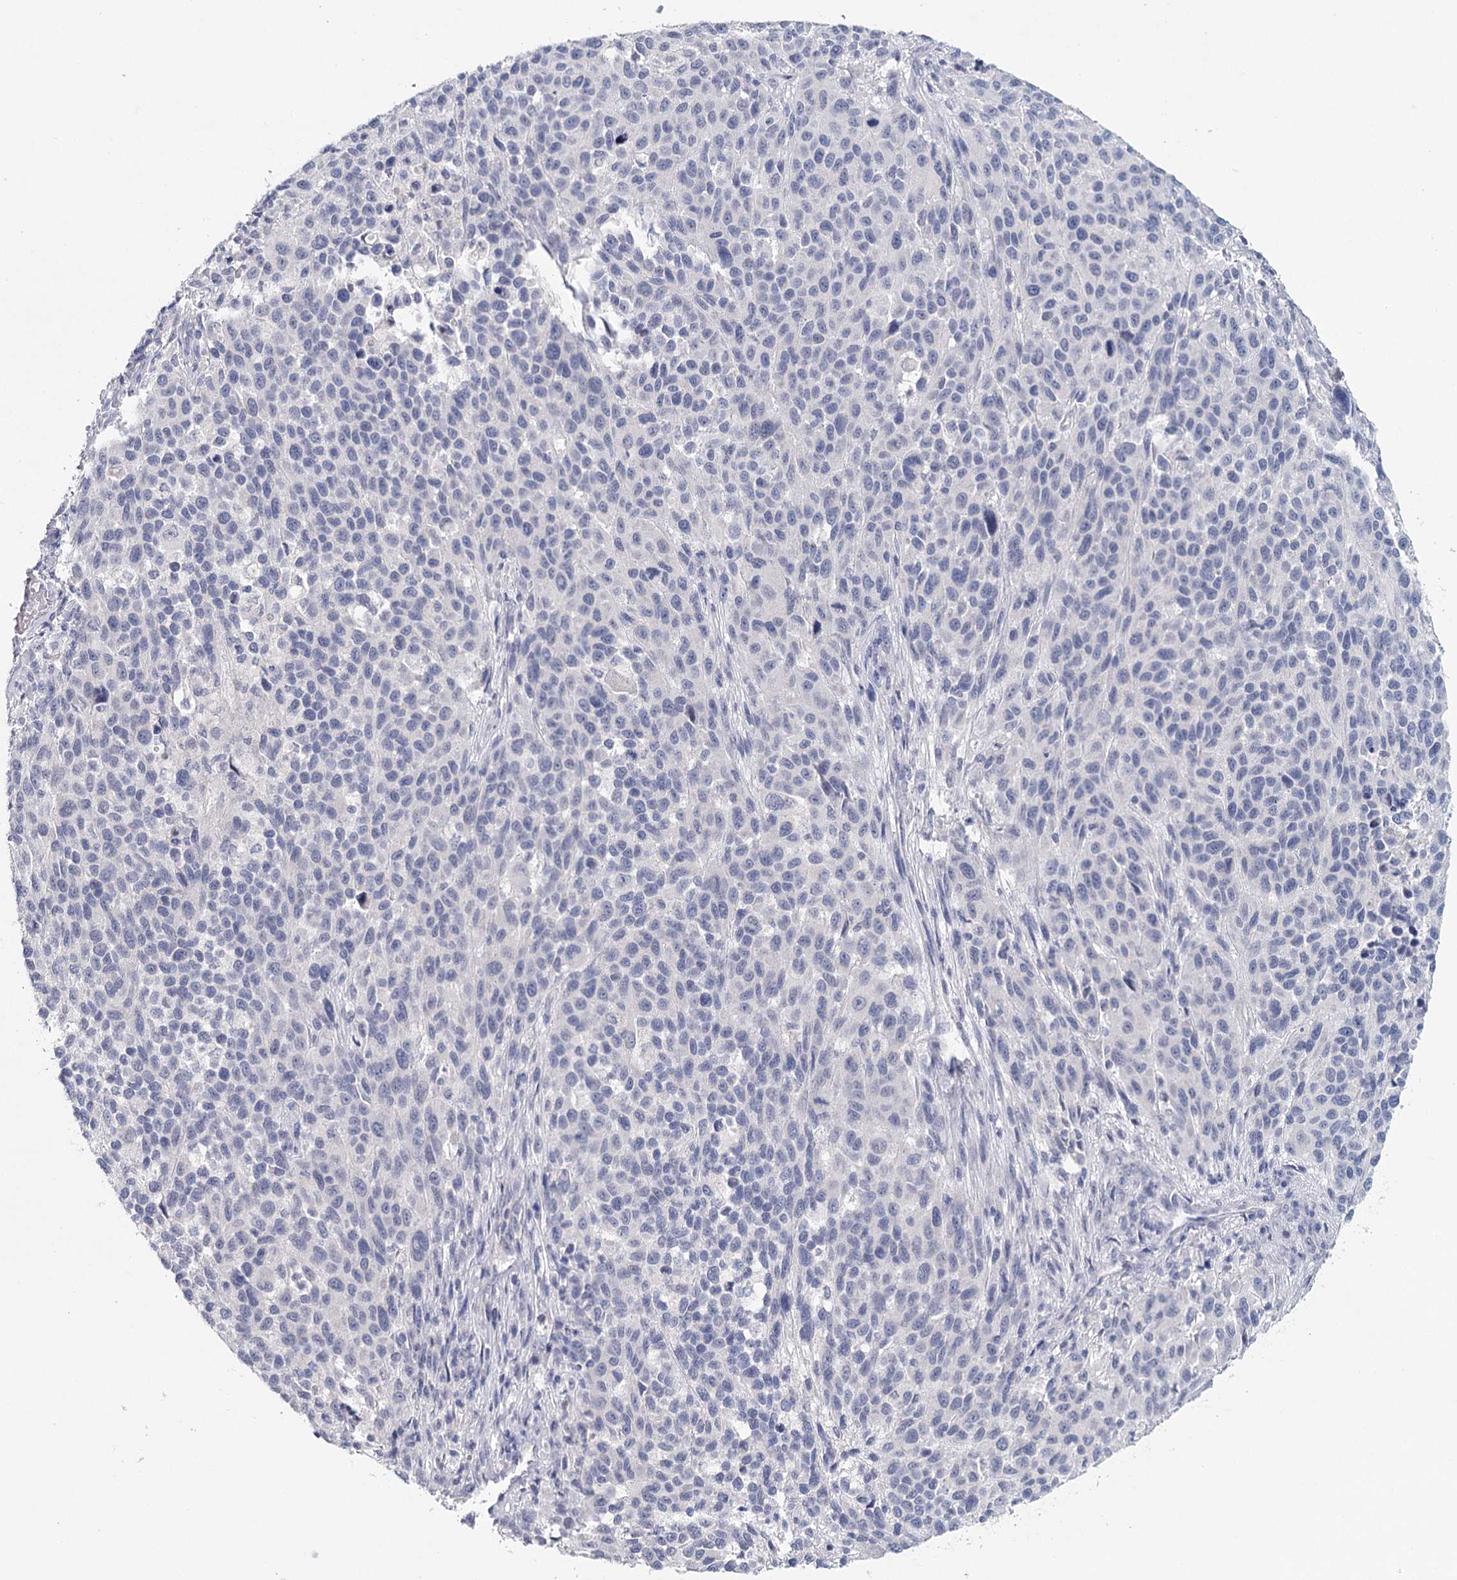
{"staining": {"intensity": "negative", "quantity": "none", "location": "none"}, "tissue": "melanoma", "cell_type": "Tumor cells", "image_type": "cancer", "snomed": [{"axis": "morphology", "description": "Malignant melanoma, Metastatic site"}, {"axis": "topography", "description": "Lymph node"}], "caption": "This histopathology image is of melanoma stained with immunohistochemistry to label a protein in brown with the nuclei are counter-stained blue. There is no staining in tumor cells.", "gene": "HSPA4L", "patient": {"sex": "male", "age": 61}}